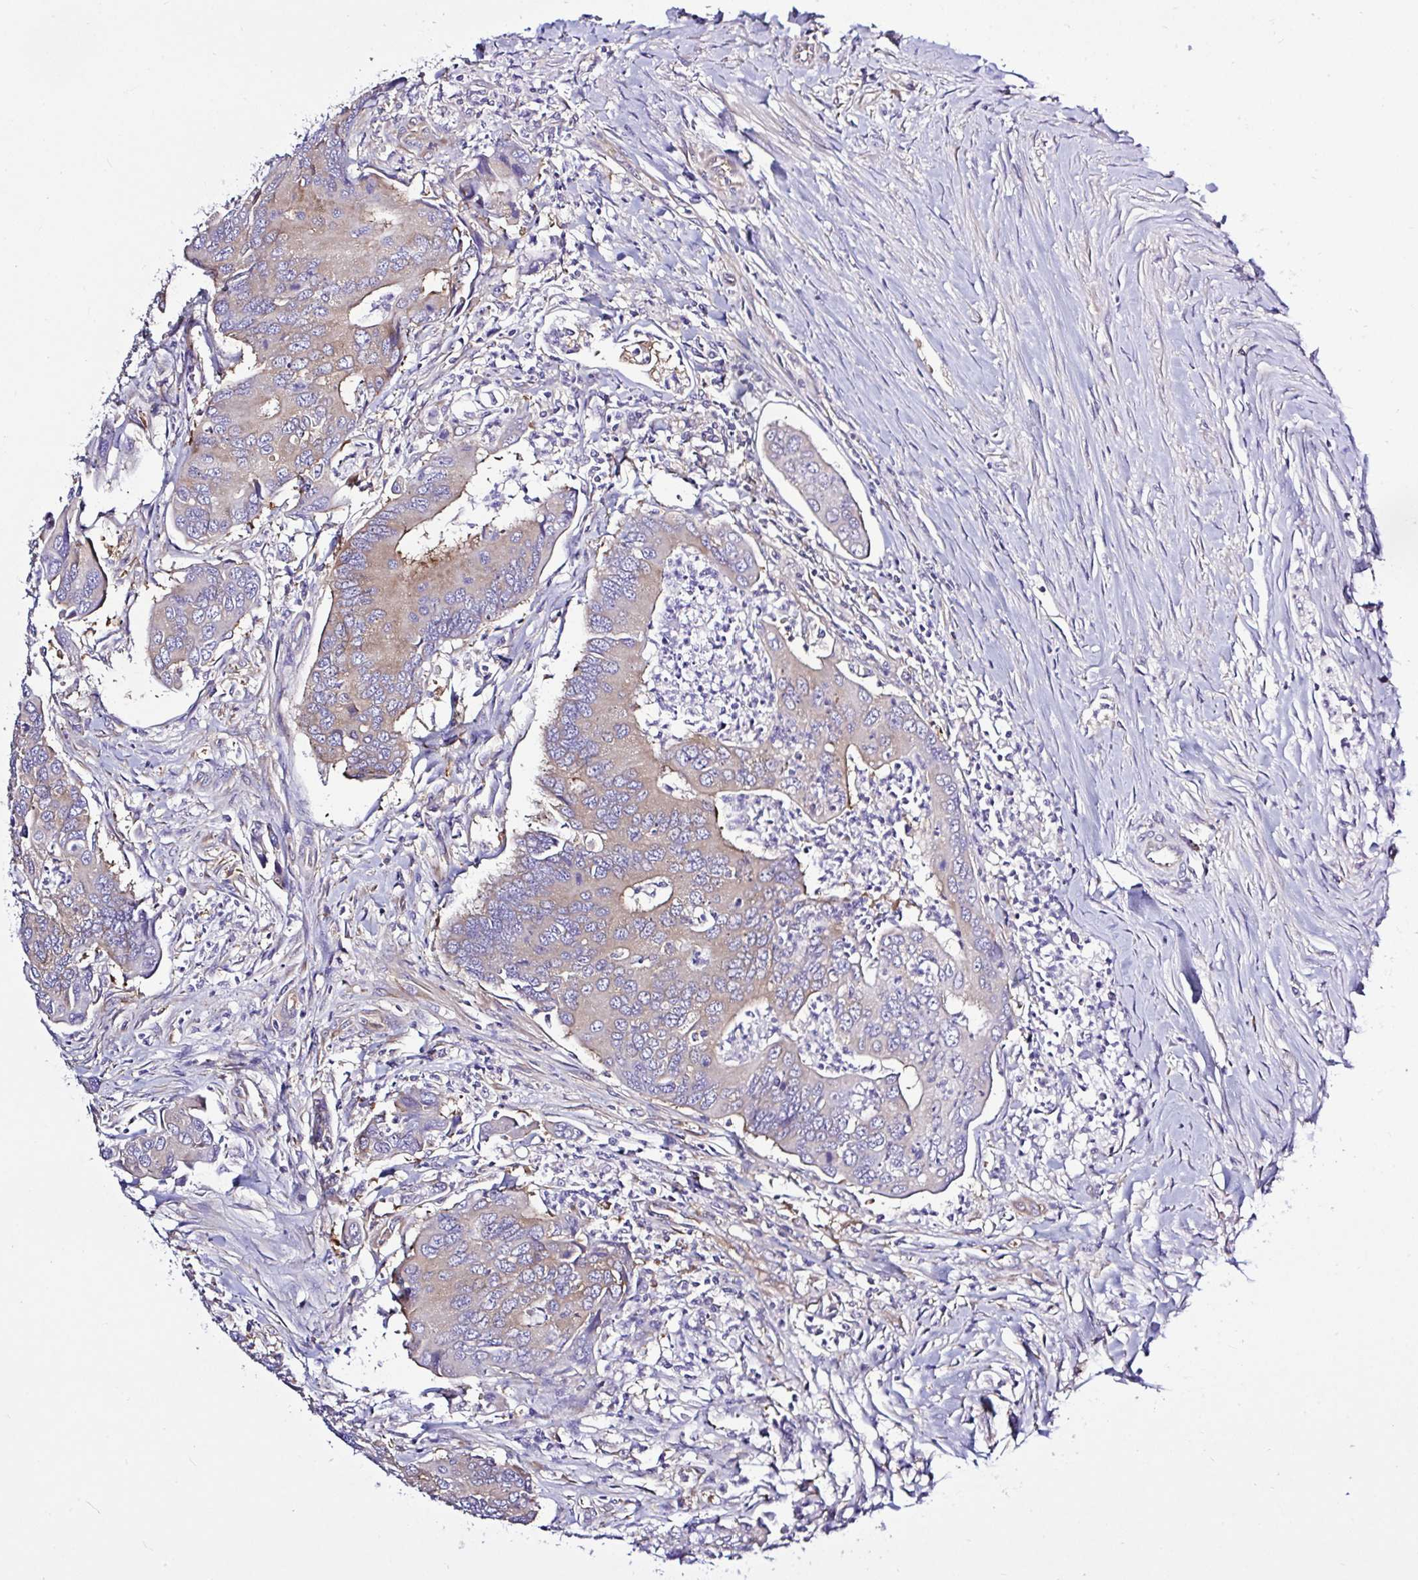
{"staining": {"intensity": "moderate", "quantity": "25%-75%", "location": "cytoplasmic/membranous"}, "tissue": "colorectal cancer", "cell_type": "Tumor cells", "image_type": "cancer", "snomed": [{"axis": "morphology", "description": "Adenocarcinoma, NOS"}, {"axis": "topography", "description": "Colon"}], "caption": "Immunohistochemistry (IHC) image of neoplastic tissue: colorectal cancer stained using IHC demonstrates medium levels of moderate protein expression localized specifically in the cytoplasmic/membranous of tumor cells, appearing as a cytoplasmic/membranous brown color.", "gene": "LARS1", "patient": {"sex": "female", "age": 67}}